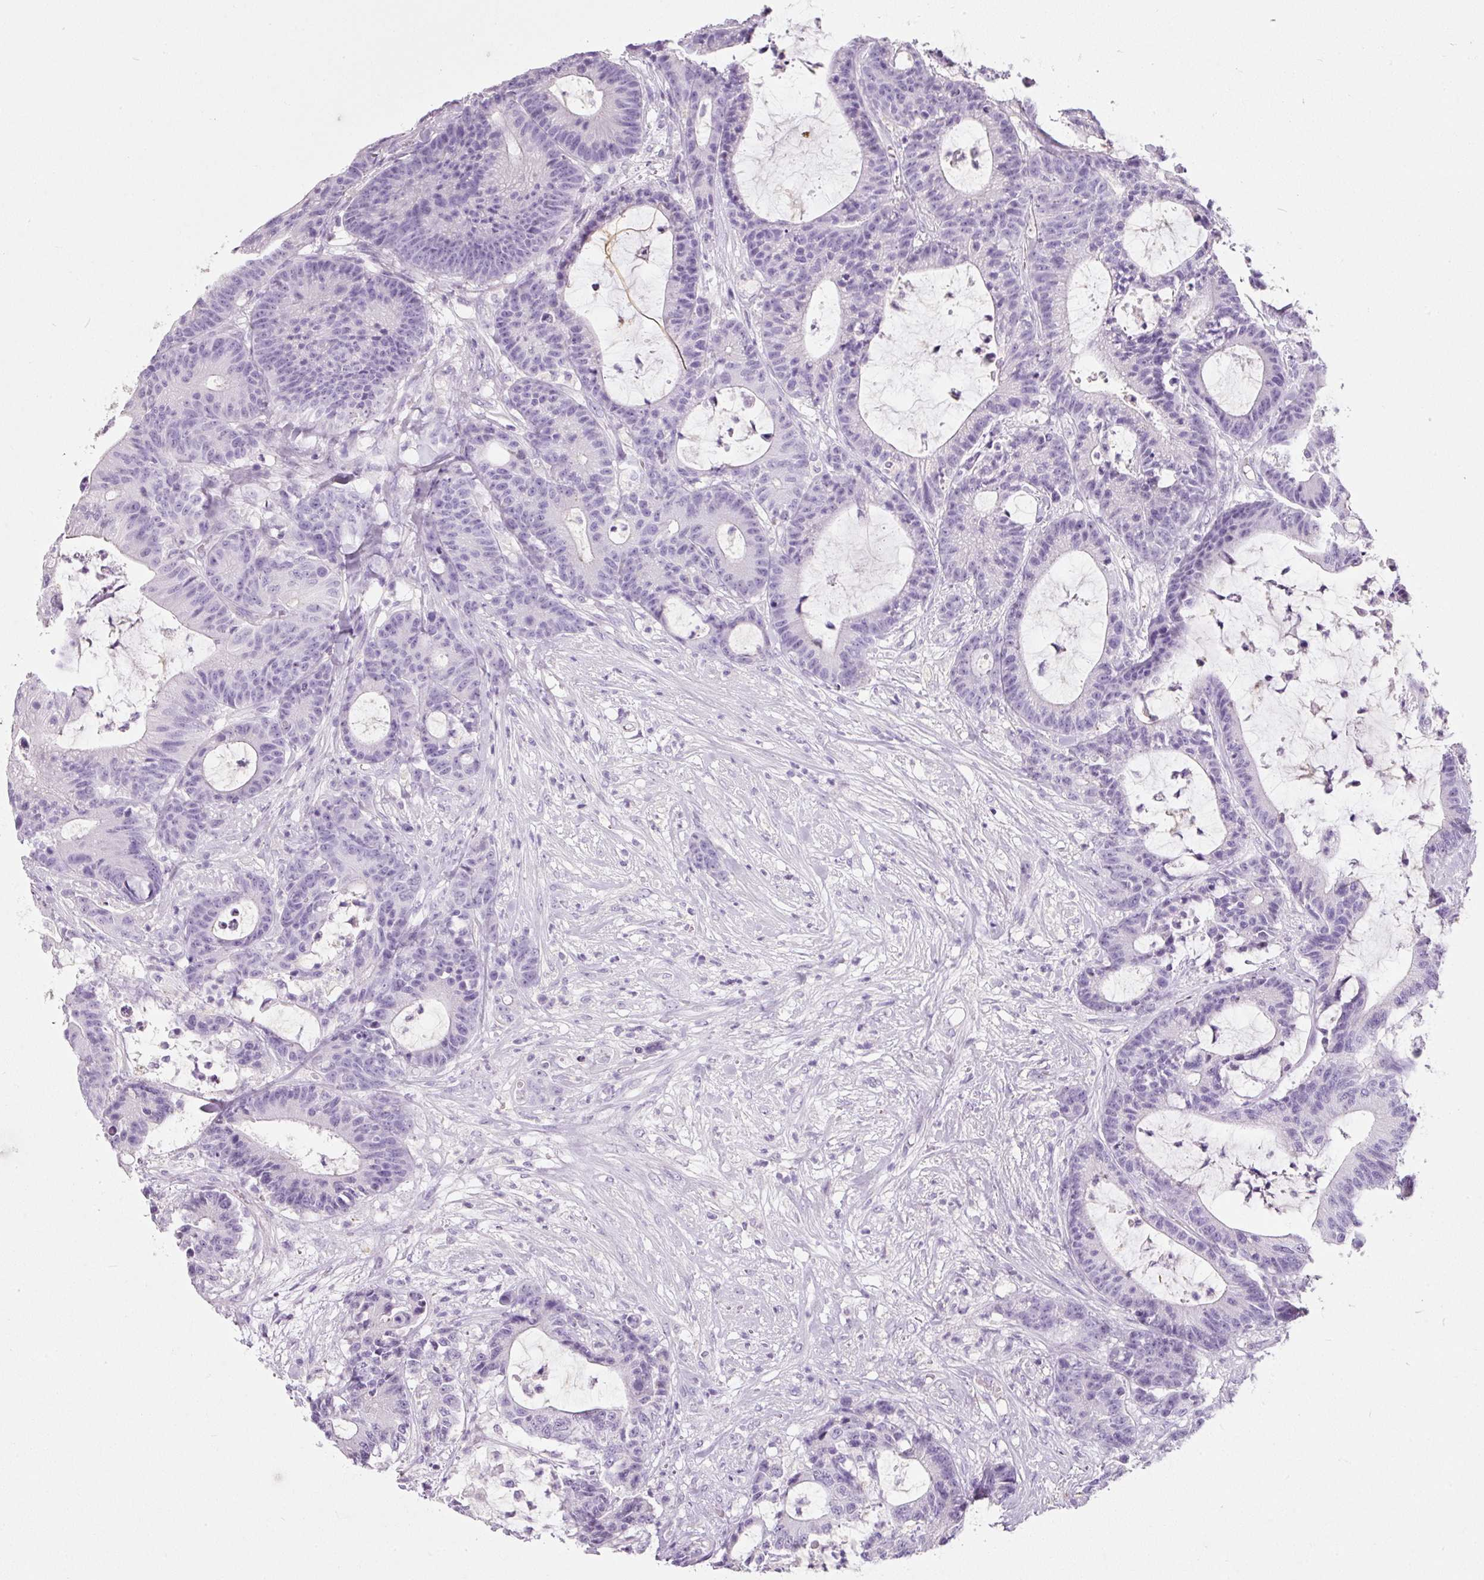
{"staining": {"intensity": "negative", "quantity": "none", "location": "none"}, "tissue": "colorectal cancer", "cell_type": "Tumor cells", "image_type": "cancer", "snomed": [{"axis": "morphology", "description": "Adenocarcinoma, NOS"}, {"axis": "topography", "description": "Colon"}], "caption": "The IHC micrograph has no significant positivity in tumor cells of colorectal adenocarcinoma tissue. Nuclei are stained in blue.", "gene": "DNM1", "patient": {"sex": "female", "age": 84}}